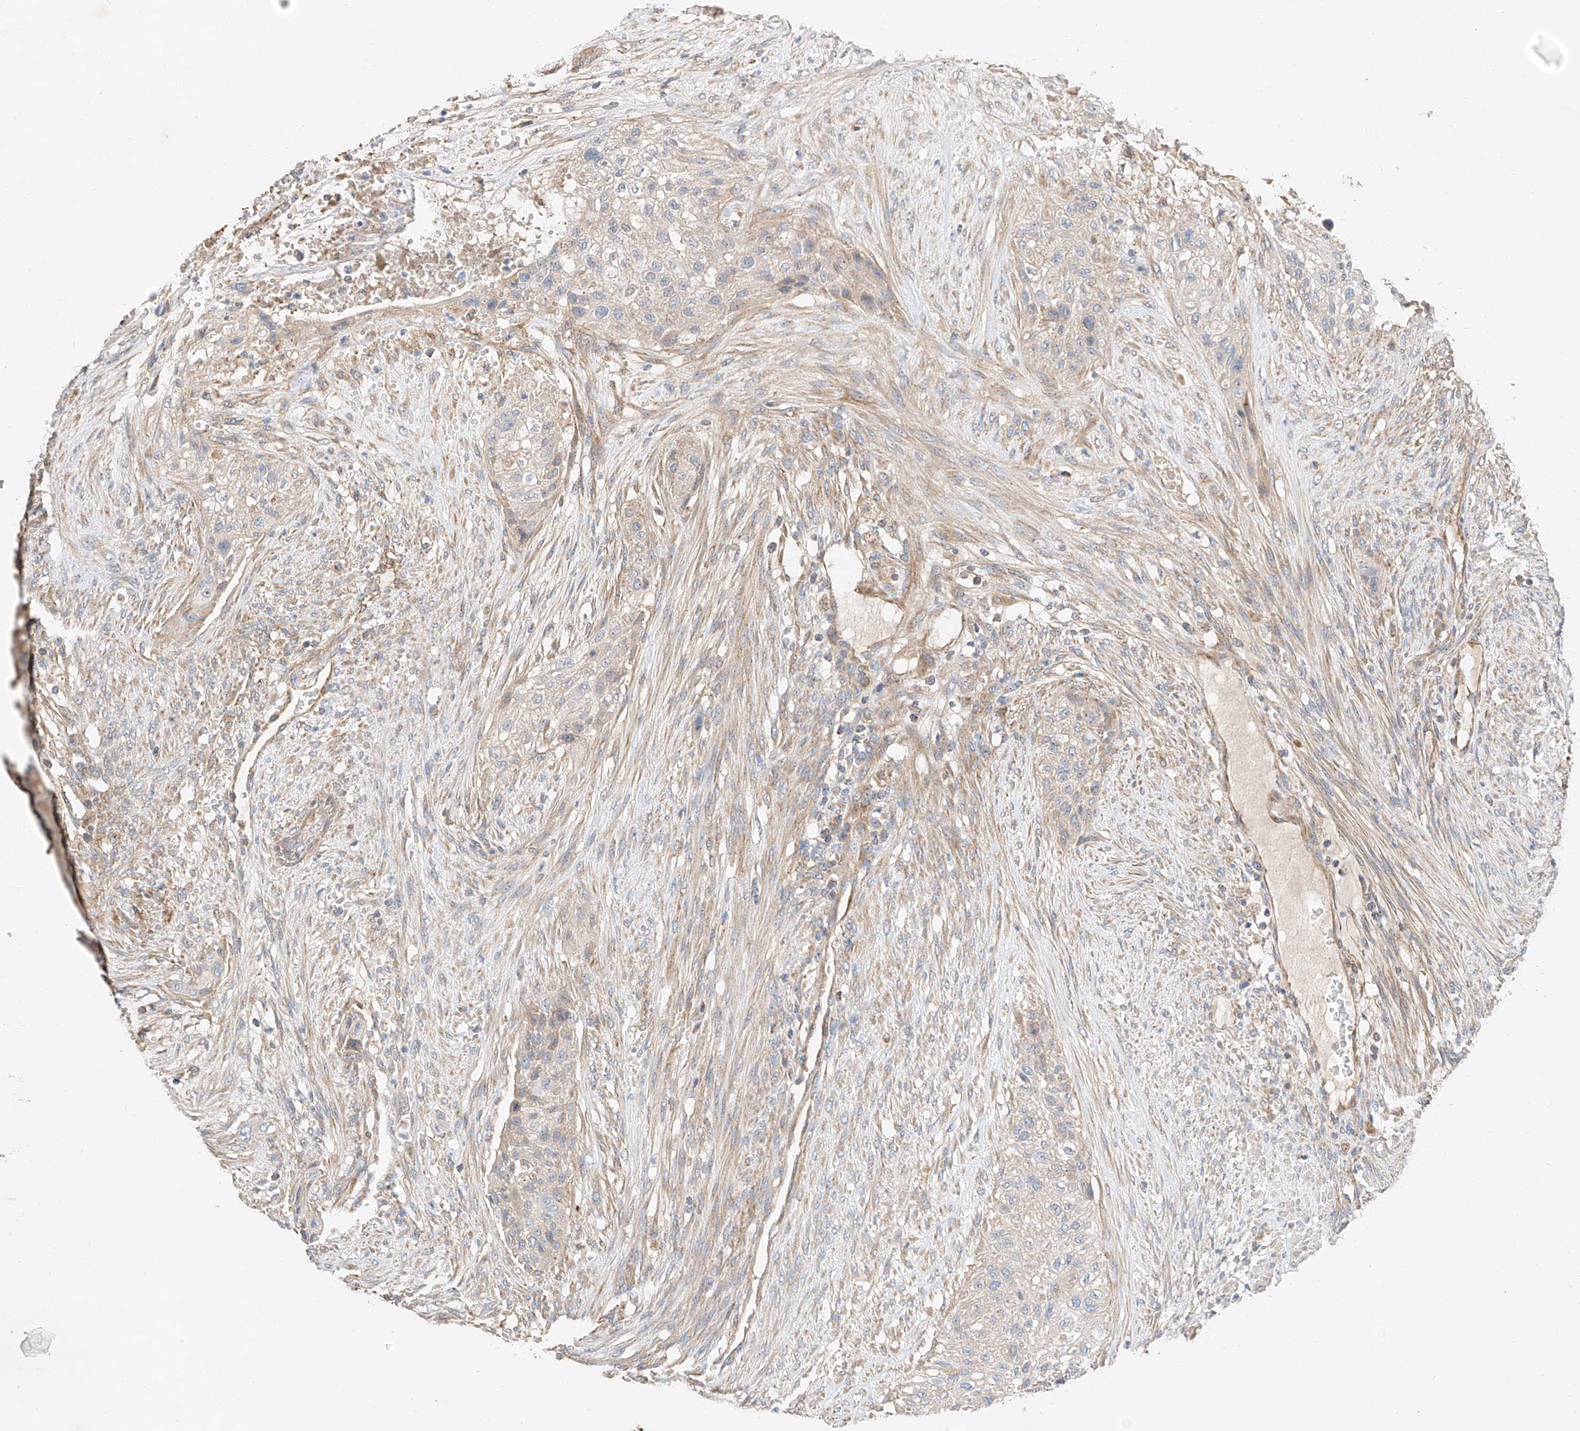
{"staining": {"intensity": "negative", "quantity": "none", "location": "none"}, "tissue": "urothelial cancer", "cell_type": "Tumor cells", "image_type": "cancer", "snomed": [{"axis": "morphology", "description": "Urothelial carcinoma, High grade"}, {"axis": "topography", "description": "Urinary bladder"}], "caption": "Immunohistochemistry (IHC) image of human urothelial cancer stained for a protein (brown), which reveals no expression in tumor cells. (DAB immunohistochemistry (IHC), high magnification).", "gene": "RUSC1", "patient": {"sex": "male", "age": 35}}